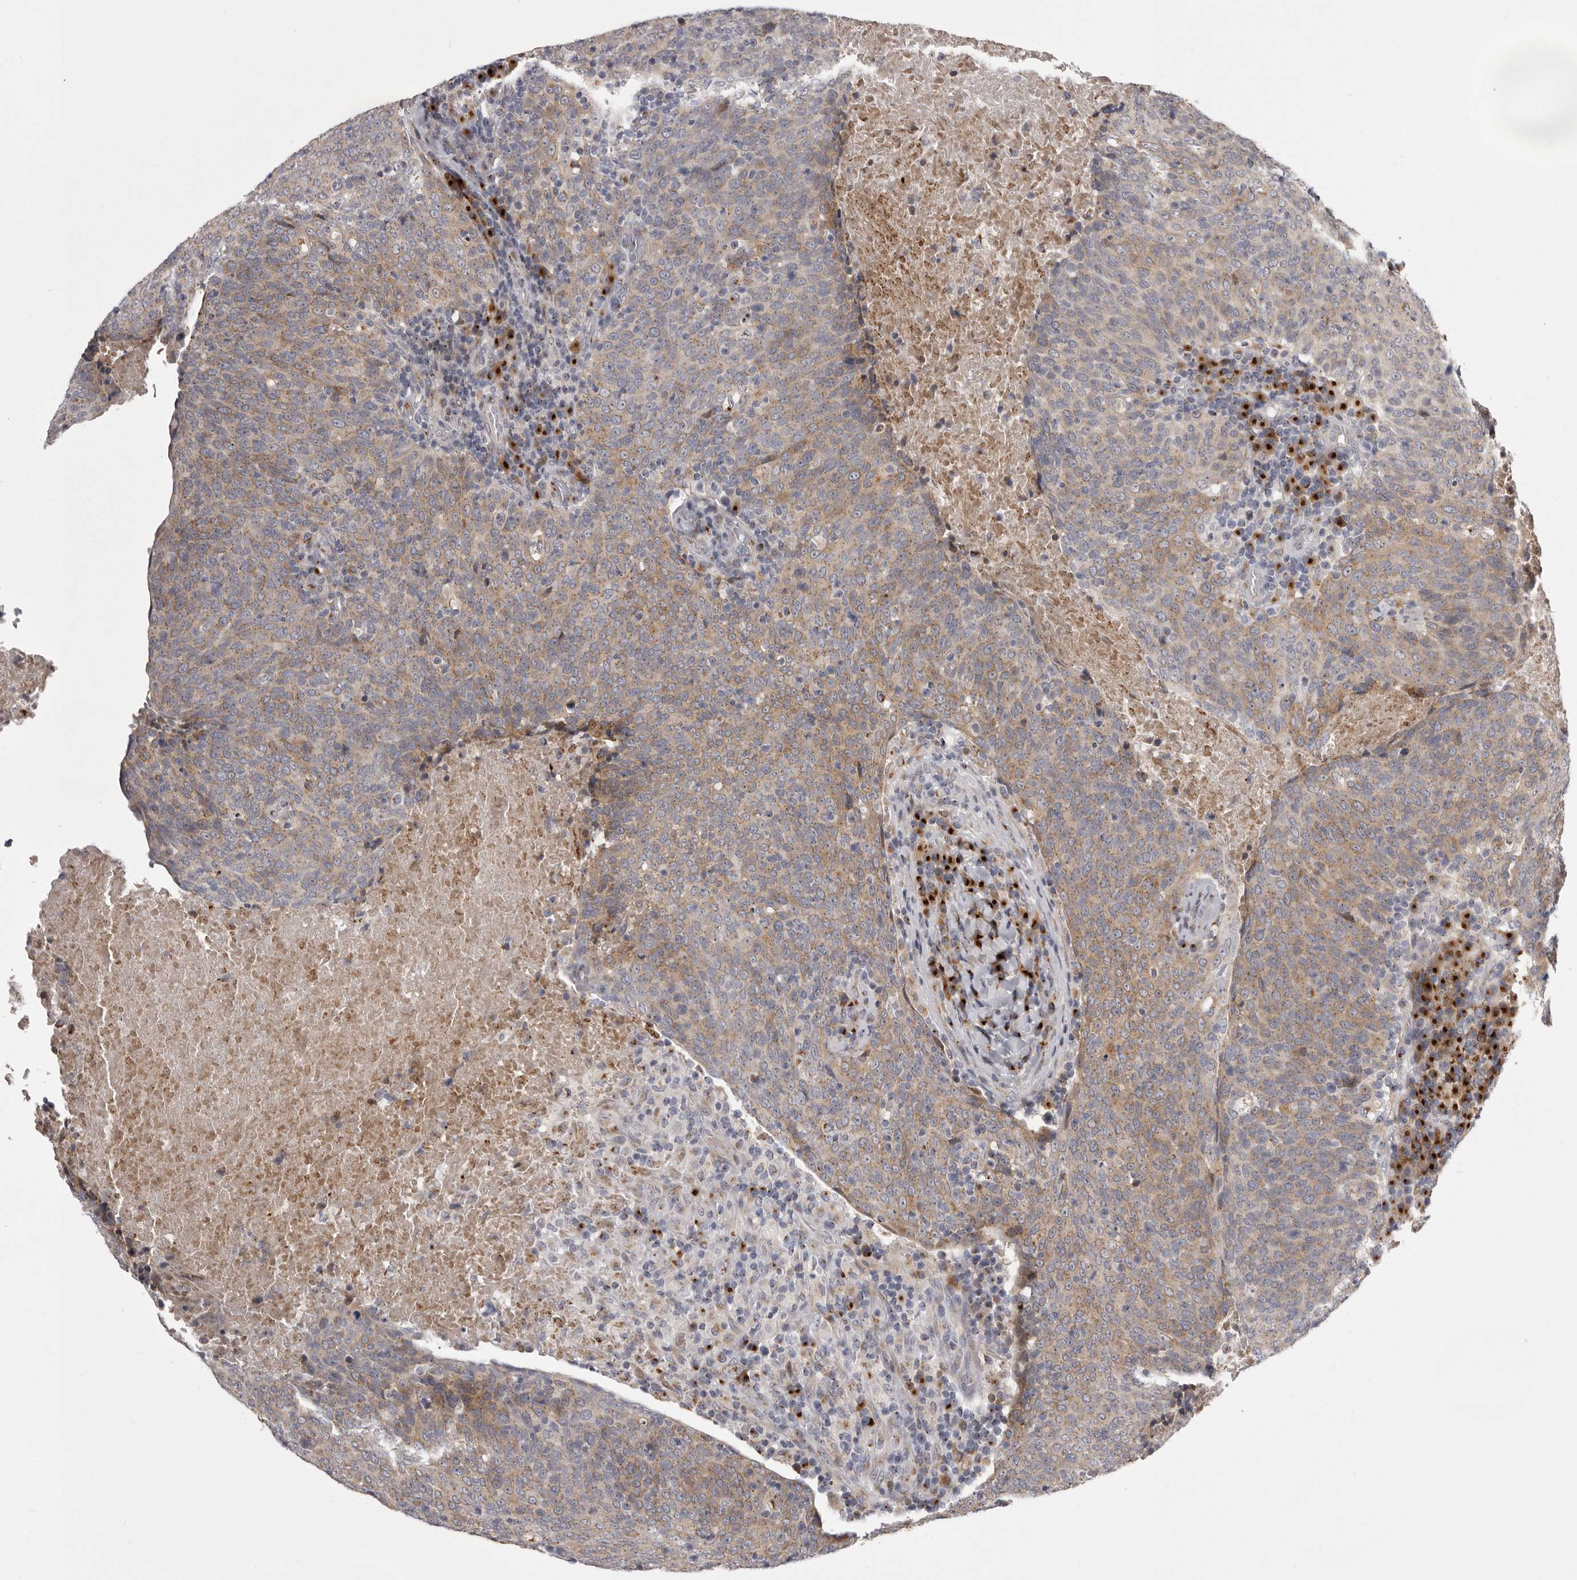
{"staining": {"intensity": "weak", "quantity": ">75%", "location": "cytoplasmic/membranous"}, "tissue": "head and neck cancer", "cell_type": "Tumor cells", "image_type": "cancer", "snomed": [{"axis": "morphology", "description": "Squamous cell carcinoma, NOS"}, {"axis": "morphology", "description": "Squamous cell carcinoma, metastatic, NOS"}, {"axis": "topography", "description": "Lymph node"}, {"axis": "topography", "description": "Head-Neck"}], "caption": "Protein analysis of head and neck cancer (metastatic squamous cell carcinoma) tissue exhibits weak cytoplasmic/membranous expression in approximately >75% of tumor cells.", "gene": "WDR47", "patient": {"sex": "male", "age": 62}}